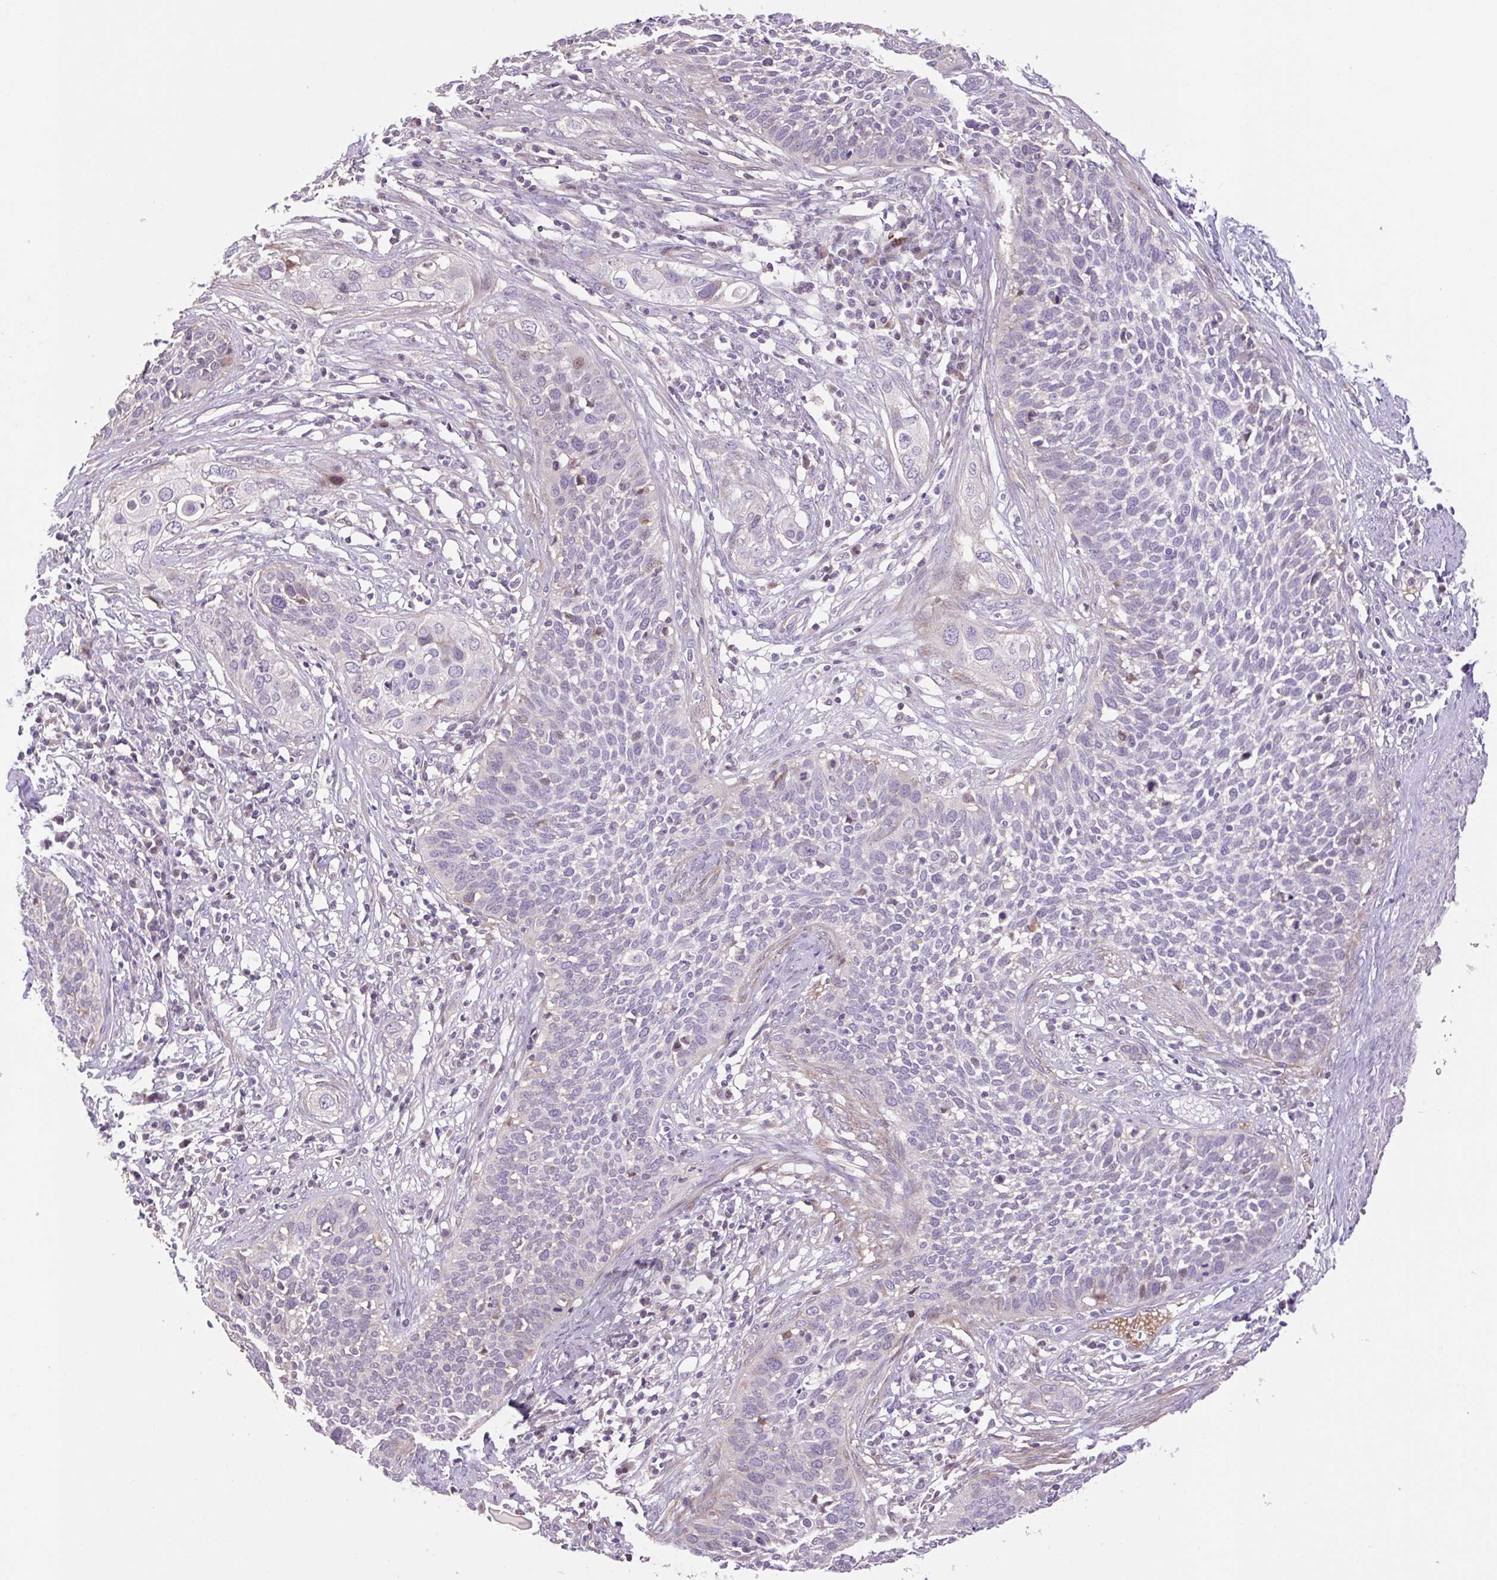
{"staining": {"intensity": "moderate", "quantity": "<25%", "location": "nuclear"}, "tissue": "cervical cancer", "cell_type": "Tumor cells", "image_type": "cancer", "snomed": [{"axis": "morphology", "description": "Squamous cell carcinoma, NOS"}, {"axis": "topography", "description": "Cervix"}], "caption": "Cervical cancer stained with immunohistochemistry (IHC) reveals moderate nuclear staining in approximately <25% of tumor cells. (DAB IHC with brightfield microscopy, high magnification).", "gene": "ZNF552", "patient": {"sex": "female", "age": 34}}